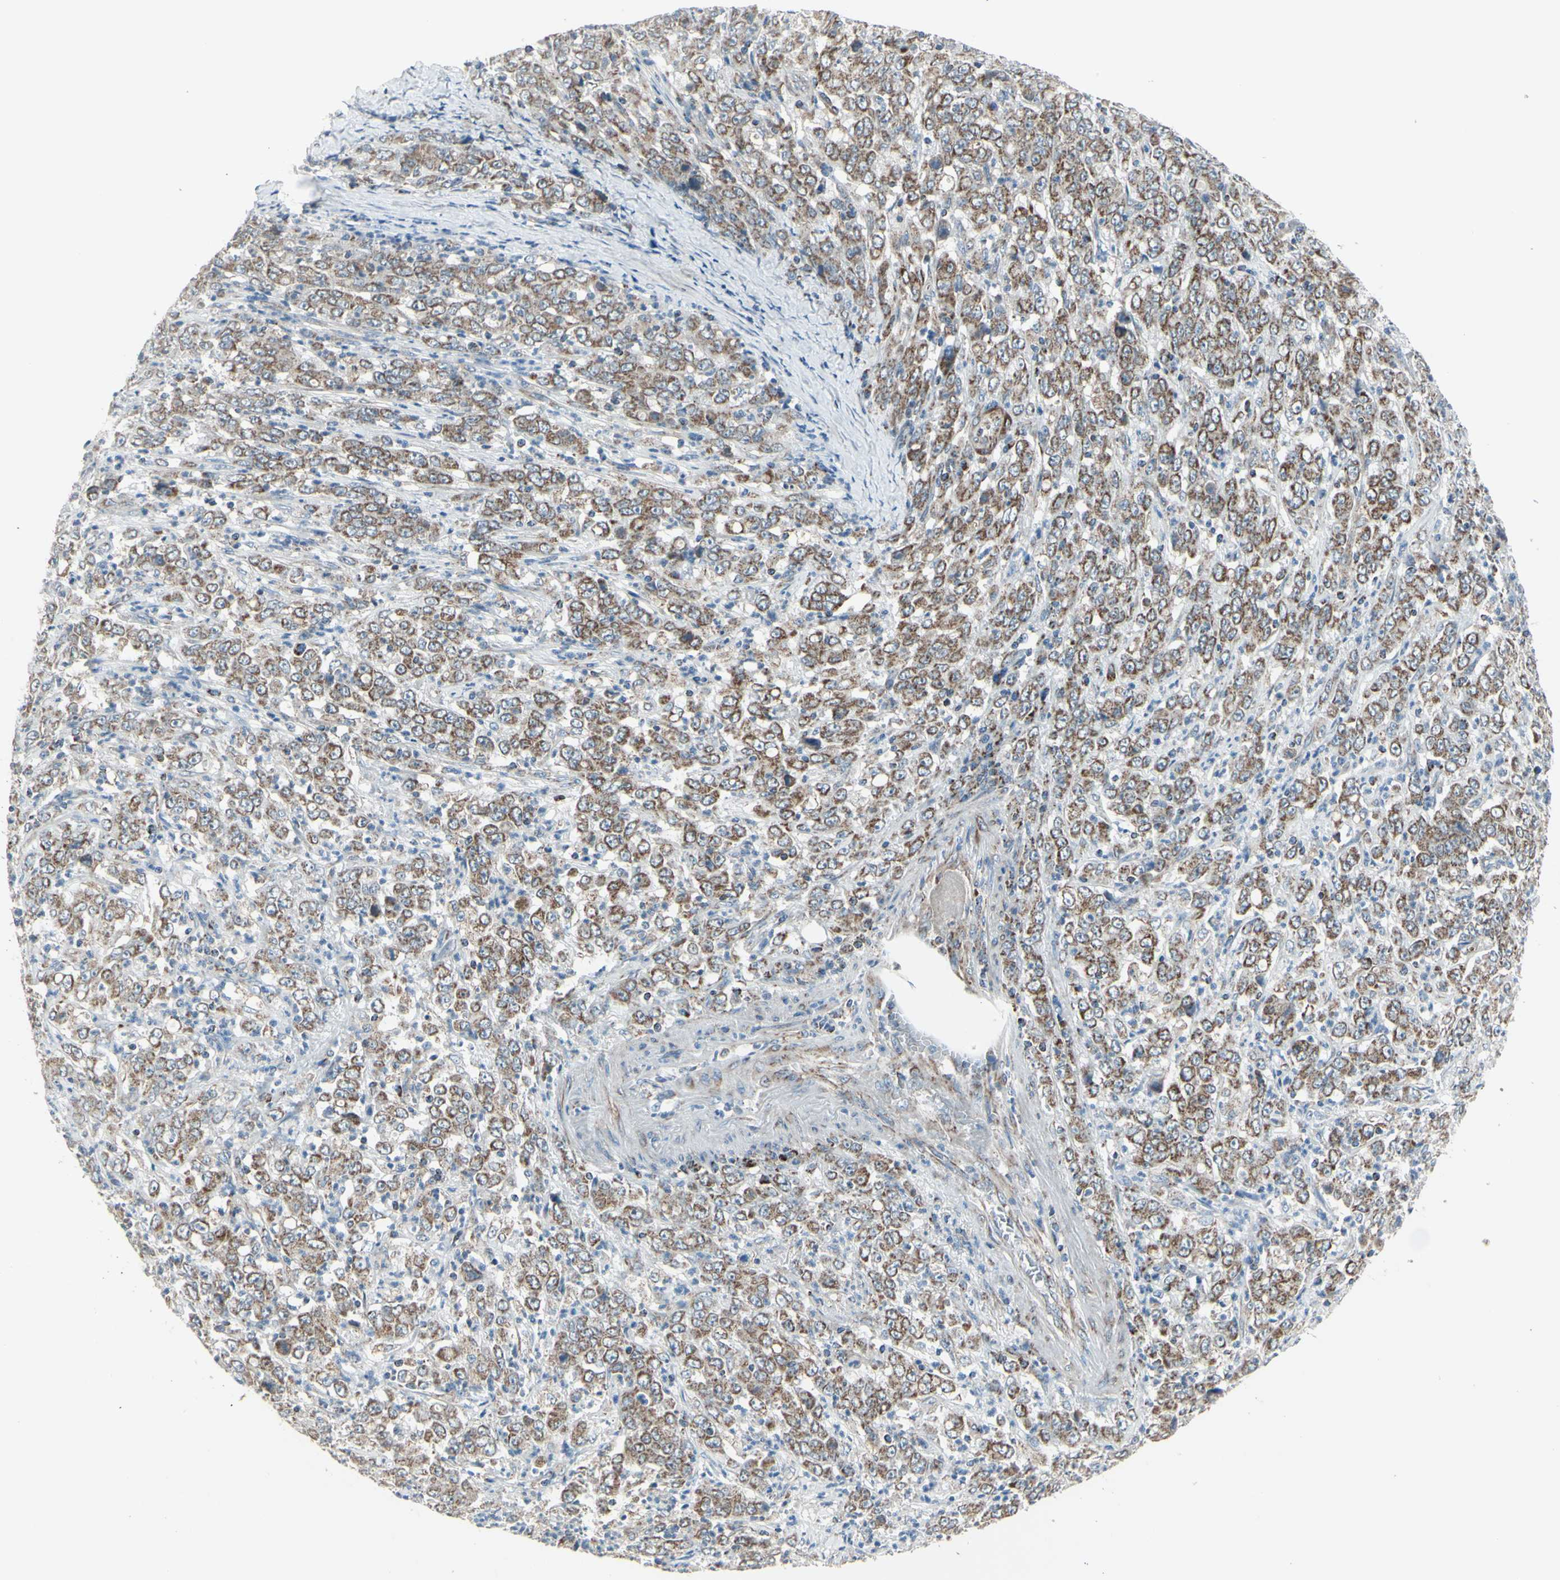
{"staining": {"intensity": "moderate", "quantity": ">75%", "location": "cytoplasmic/membranous"}, "tissue": "stomach cancer", "cell_type": "Tumor cells", "image_type": "cancer", "snomed": [{"axis": "morphology", "description": "Adenocarcinoma, NOS"}, {"axis": "topography", "description": "Stomach, lower"}], "caption": "A photomicrograph of human stomach cancer (adenocarcinoma) stained for a protein displays moderate cytoplasmic/membranous brown staining in tumor cells. The protein is stained brown, and the nuclei are stained in blue (DAB IHC with brightfield microscopy, high magnification).", "gene": "FAM171B", "patient": {"sex": "female", "age": 71}}